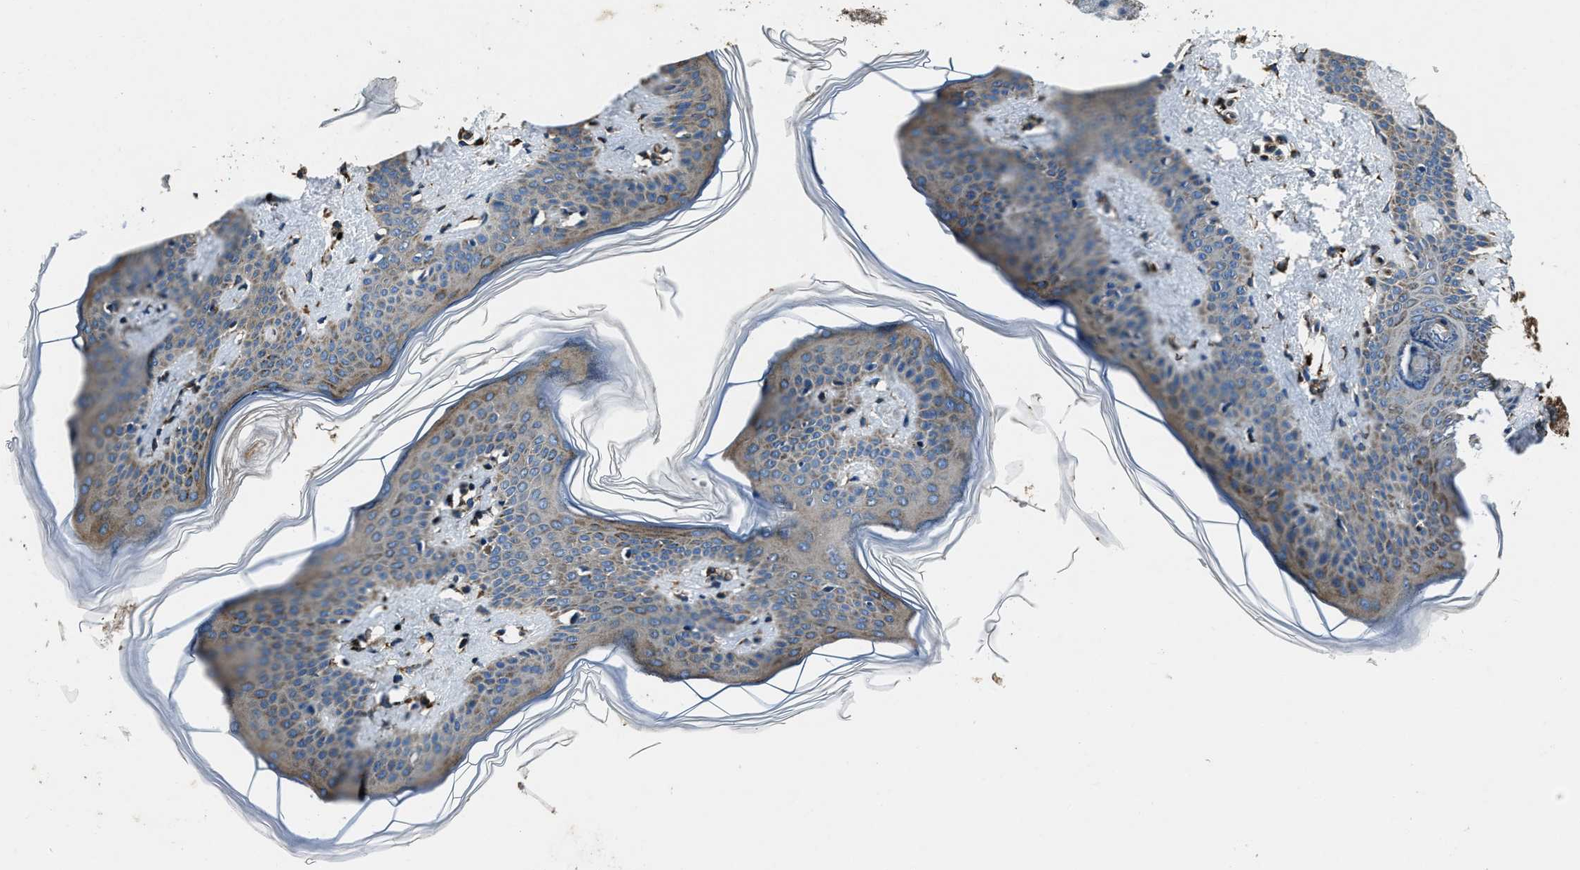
{"staining": {"intensity": "strong", "quantity": ">75%", "location": "cytoplasmic/membranous"}, "tissue": "skin", "cell_type": "Fibroblasts", "image_type": "normal", "snomed": [{"axis": "morphology", "description": "Normal tissue, NOS"}, {"axis": "topography", "description": "Skin"}], "caption": "Strong cytoplasmic/membranous protein positivity is appreciated in approximately >75% of fibroblasts in skin. The staining was performed using DAB (3,3'-diaminobenzidine), with brown indicating positive protein expression. Nuclei are stained blue with hematoxylin.", "gene": "OGDH", "patient": {"sex": "female", "age": 17}}